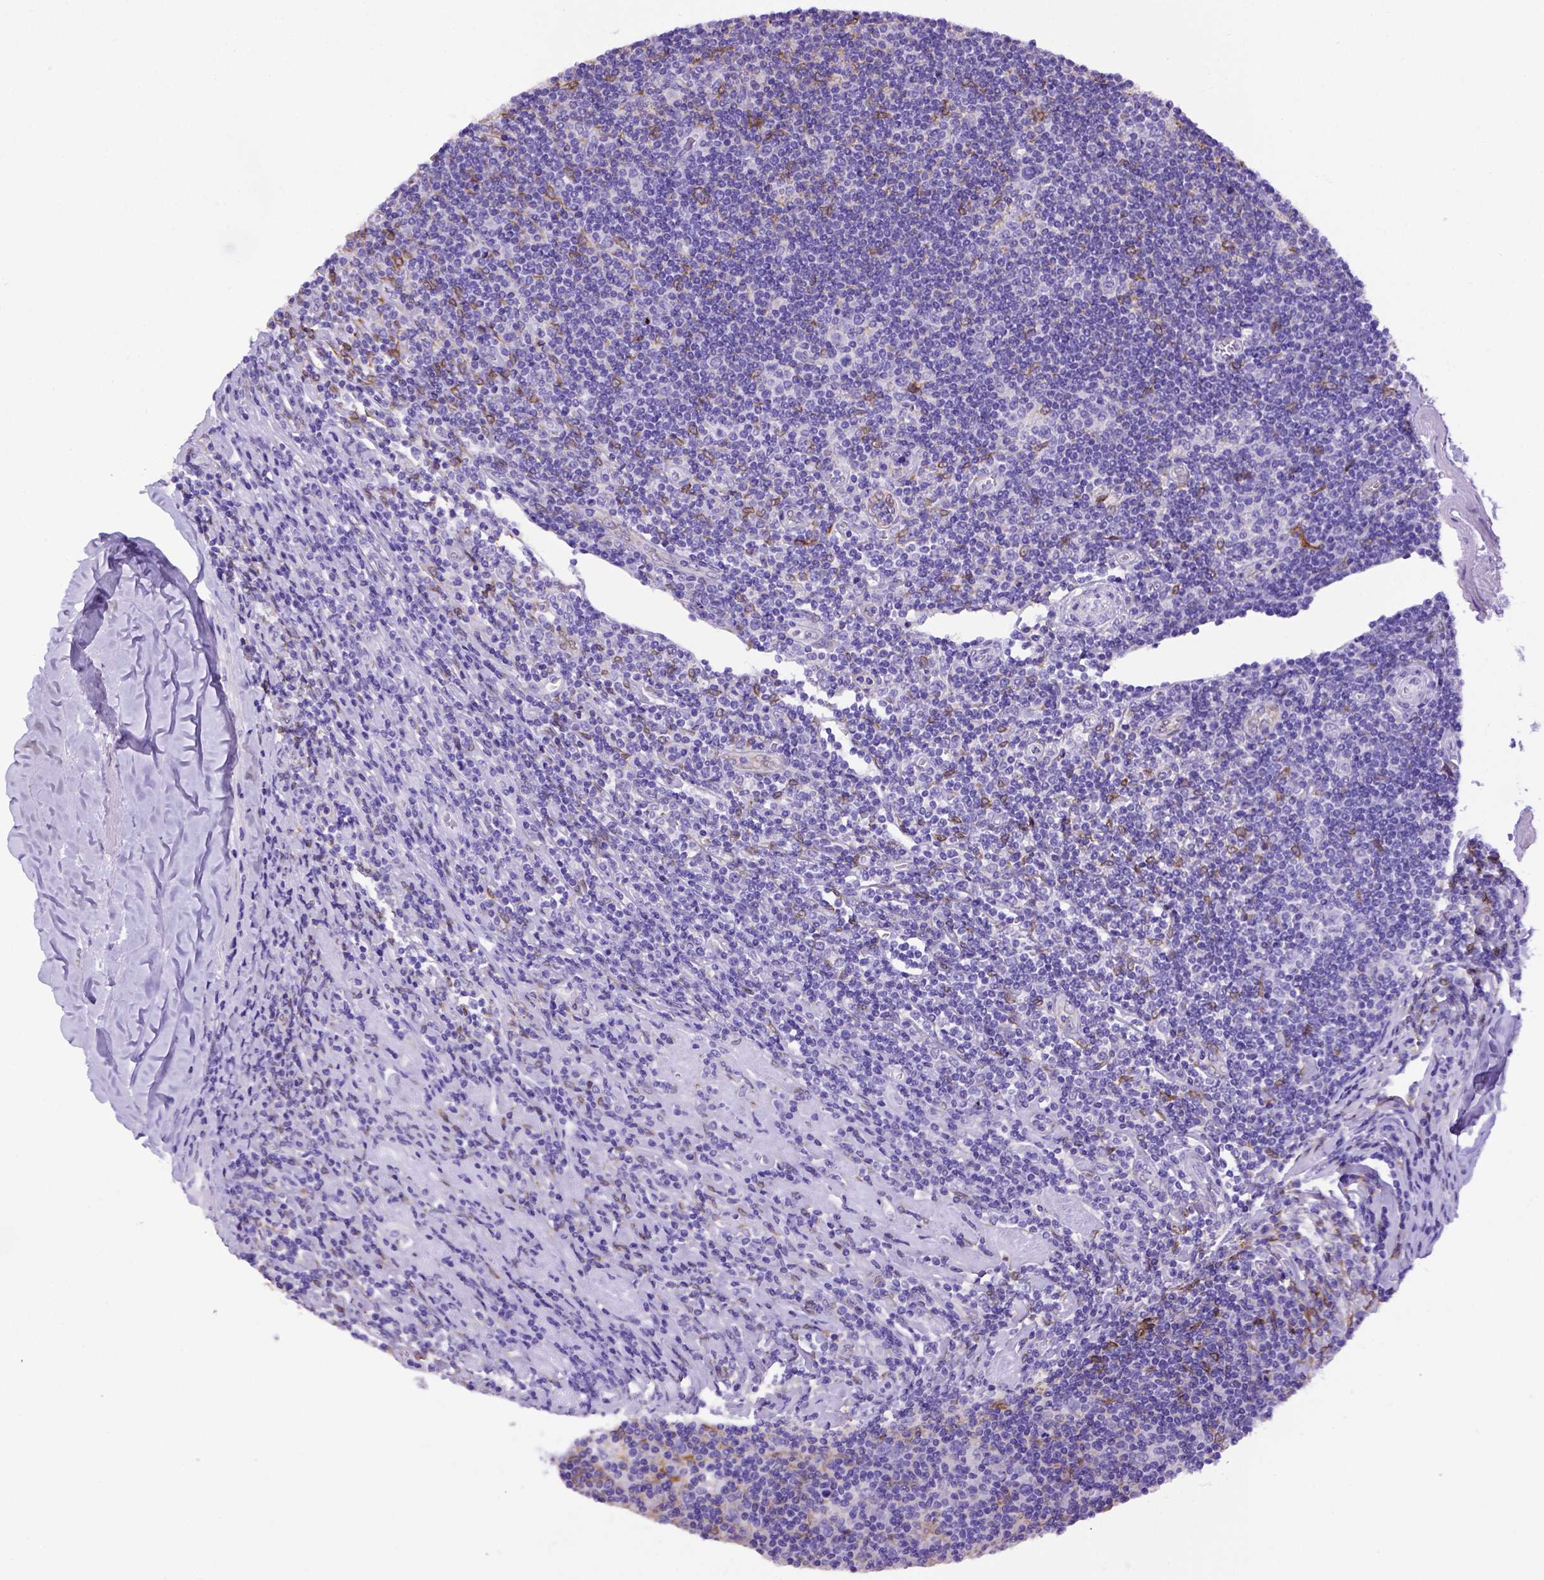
{"staining": {"intensity": "negative", "quantity": "none", "location": "none"}, "tissue": "lymphoma", "cell_type": "Tumor cells", "image_type": "cancer", "snomed": [{"axis": "morphology", "description": "Hodgkin's disease, NOS"}, {"axis": "topography", "description": "Lymph node"}], "caption": "Lymphoma stained for a protein using IHC demonstrates no staining tumor cells.", "gene": "PTGES", "patient": {"sex": "male", "age": 40}}